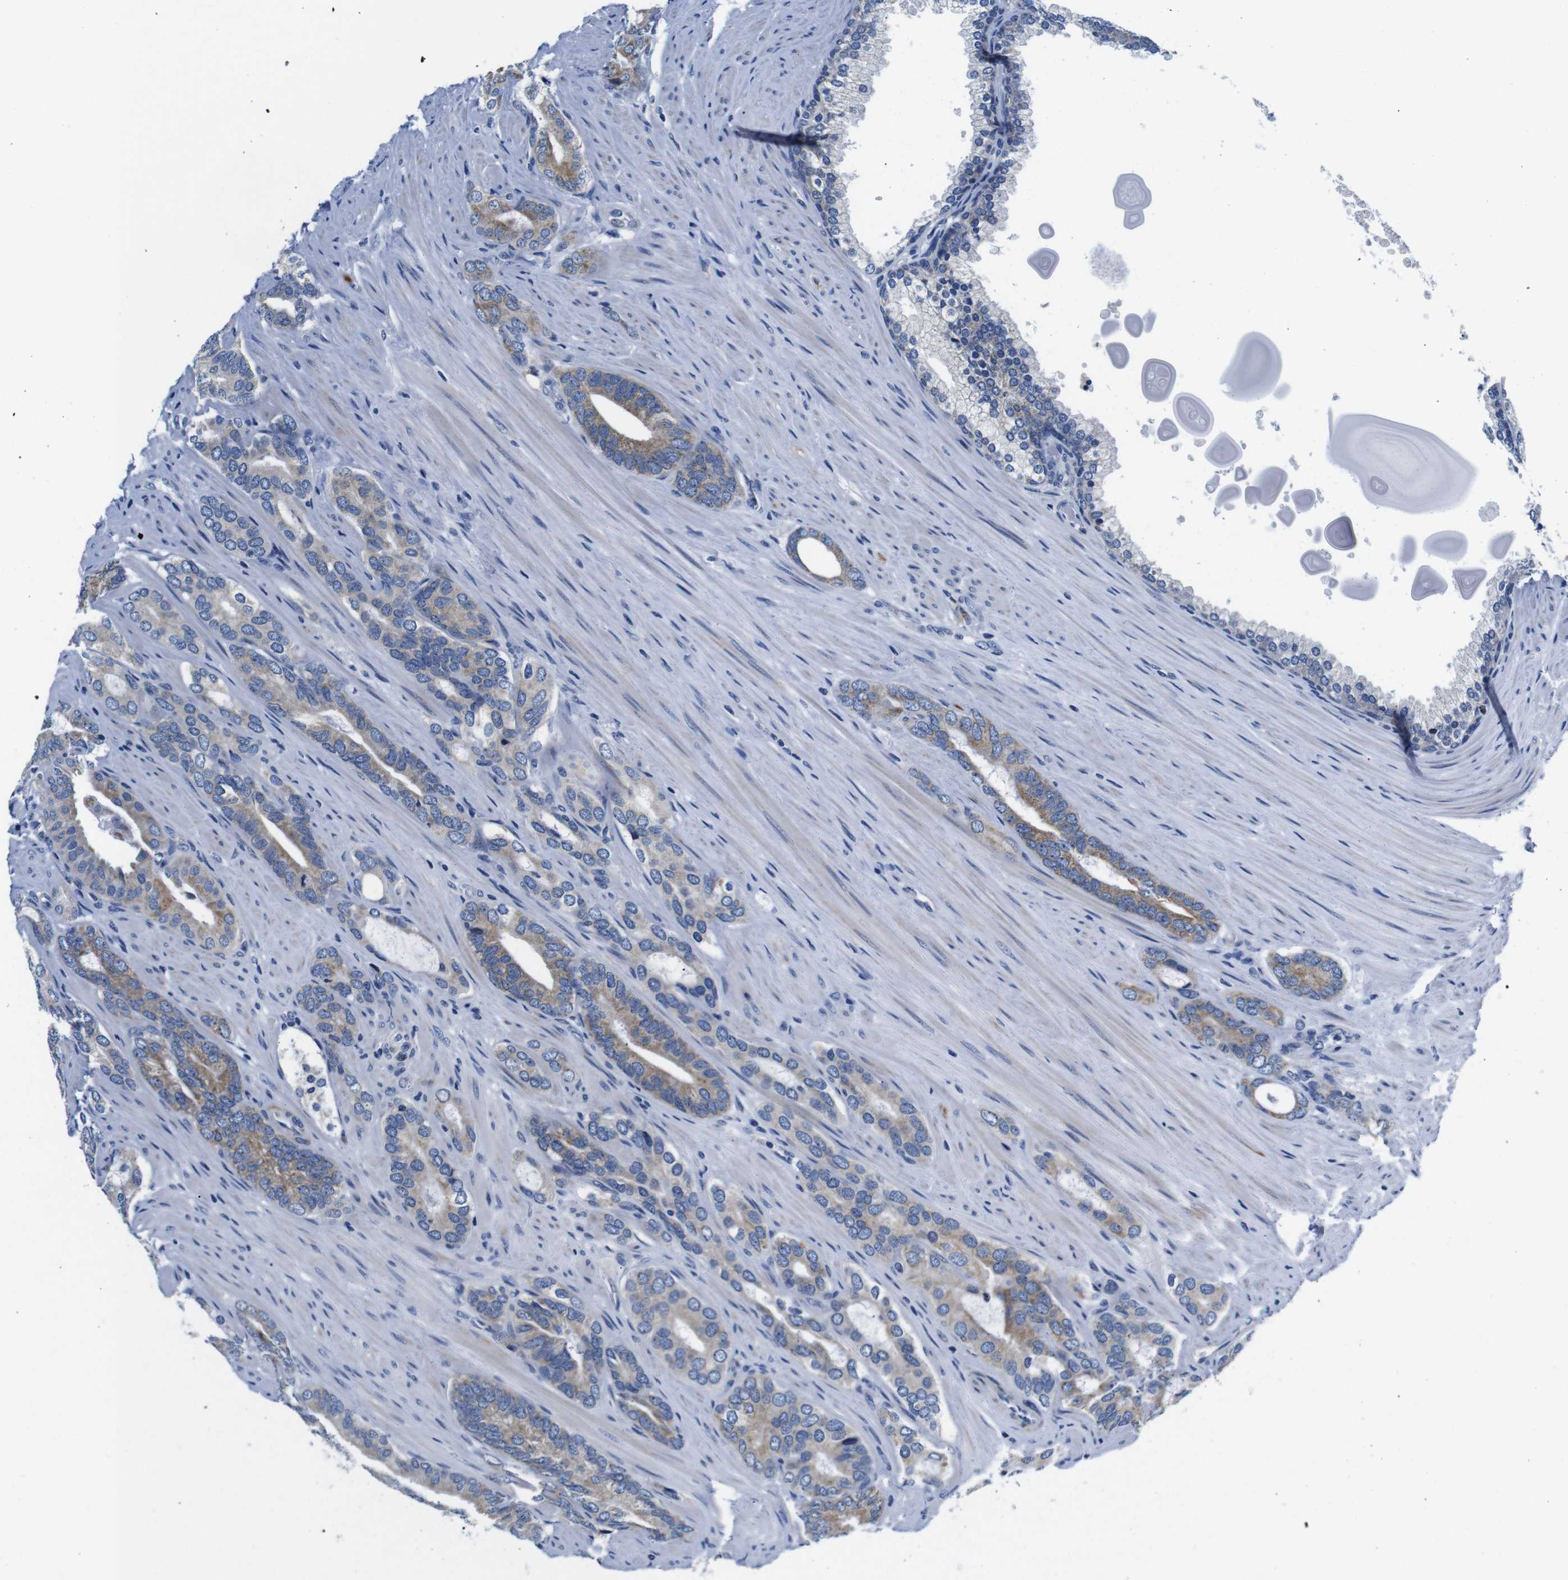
{"staining": {"intensity": "moderate", "quantity": "25%-75%", "location": "cytoplasmic/membranous"}, "tissue": "prostate cancer", "cell_type": "Tumor cells", "image_type": "cancer", "snomed": [{"axis": "morphology", "description": "Adenocarcinoma, Low grade"}, {"axis": "topography", "description": "Prostate"}], "caption": "Prostate cancer tissue demonstrates moderate cytoplasmic/membranous staining in about 25%-75% of tumor cells, visualized by immunohistochemistry. The protein is stained brown, and the nuclei are stained in blue (DAB IHC with brightfield microscopy, high magnification).", "gene": "SNX19", "patient": {"sex": "male", "age": 63}}